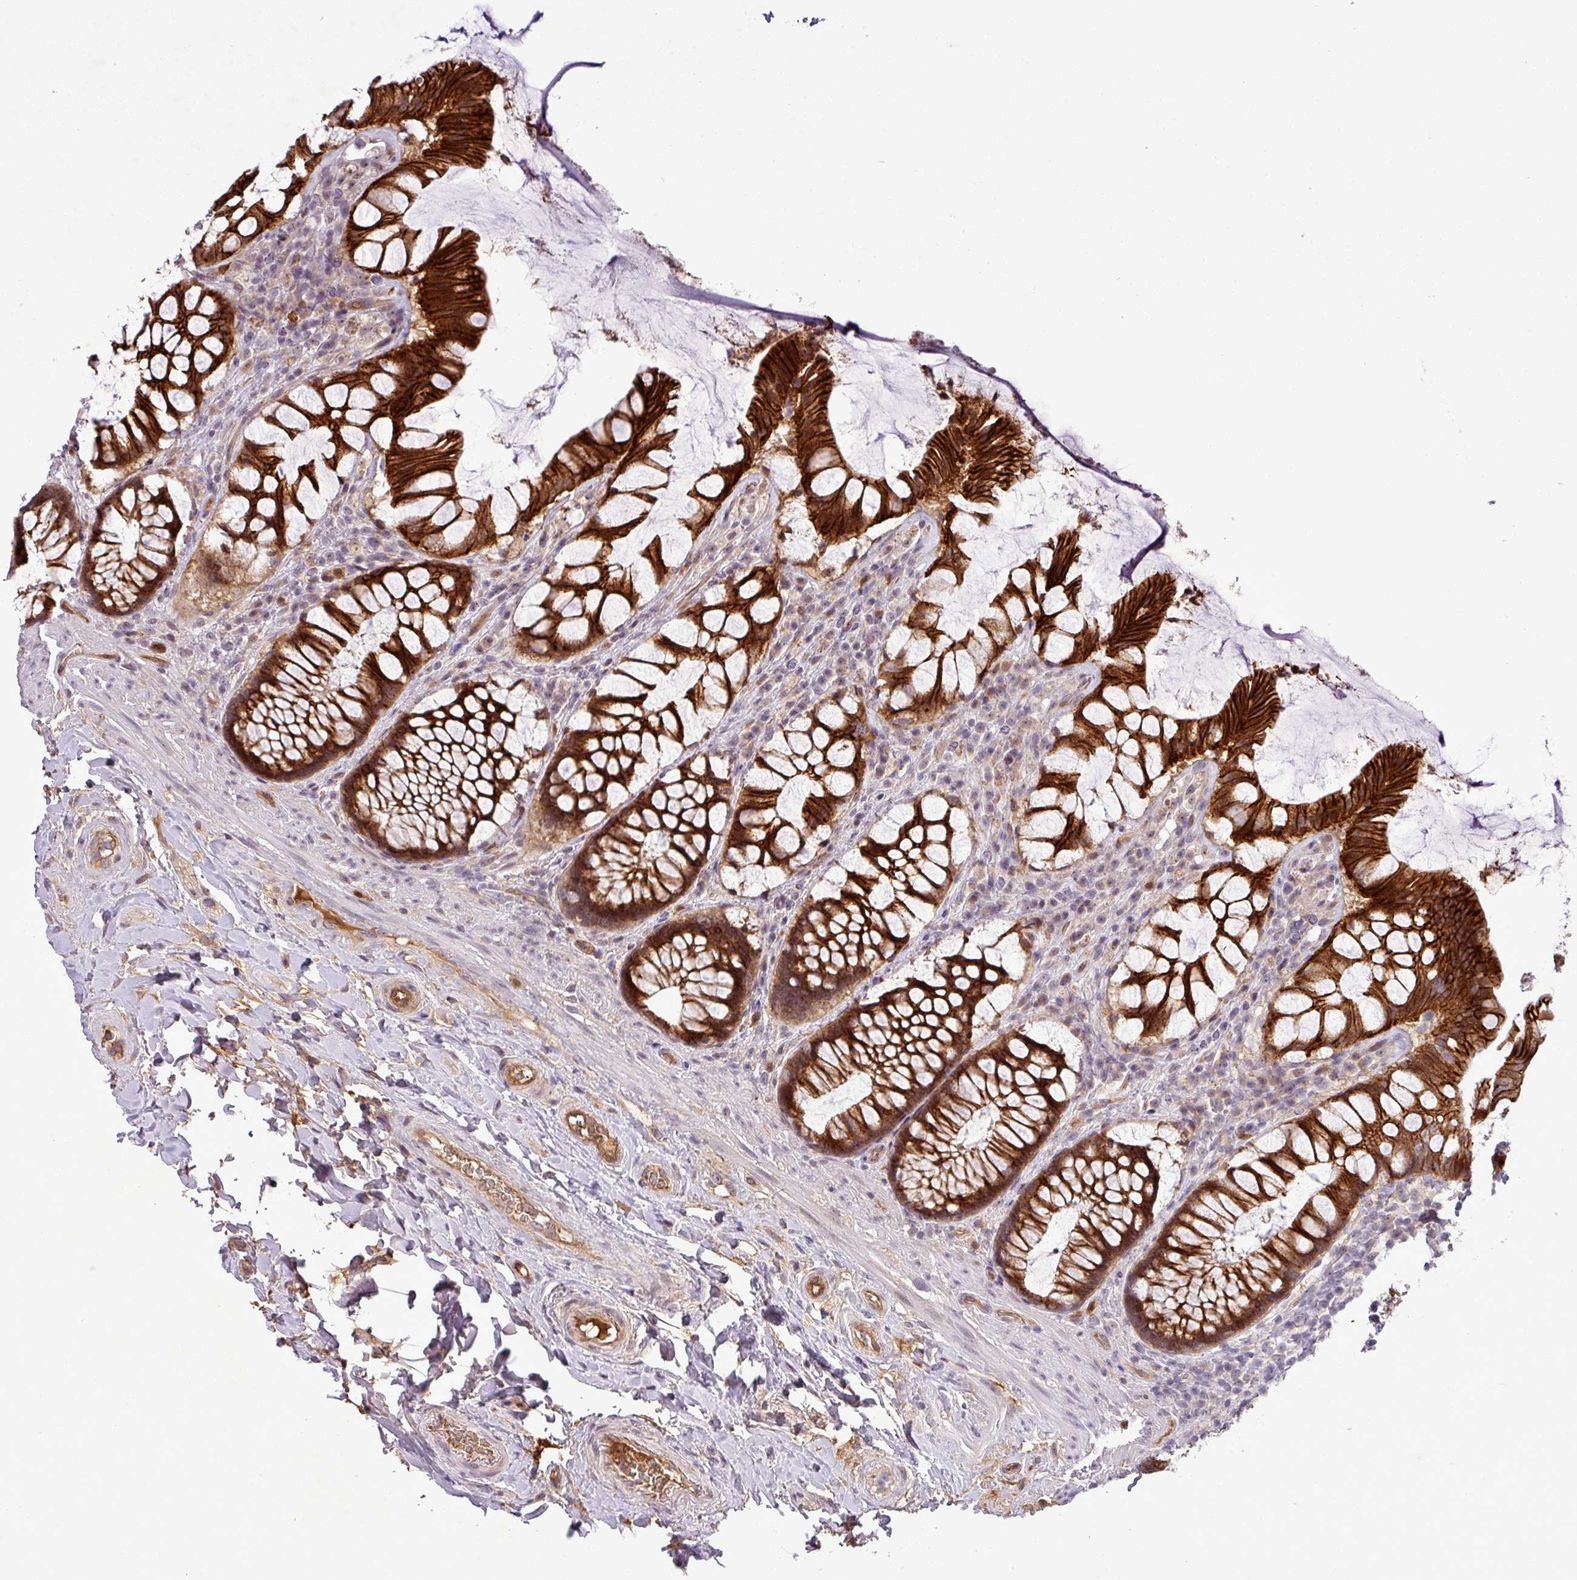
{"staining": {"intensity": "strong", "quantity": ">75%", "location": "cytoplasmic/membranous"}, "tissue": "rectum", "cell_type": "Glandular cells", "image_type": "normal", "snomed": [{"axis": "morphology", "description": "Normal tissue, NOS"}, {"axis": "topography", "description": "Rectum"}], "caption": "There is high levels of strong cytoplasmic/membranous staining in glandular cells of normal rectum, as demonstrated by immunohistochemical staining (brown color).", "gene": "PCDH1", "patient": {"sex": "female", "age": 58}}